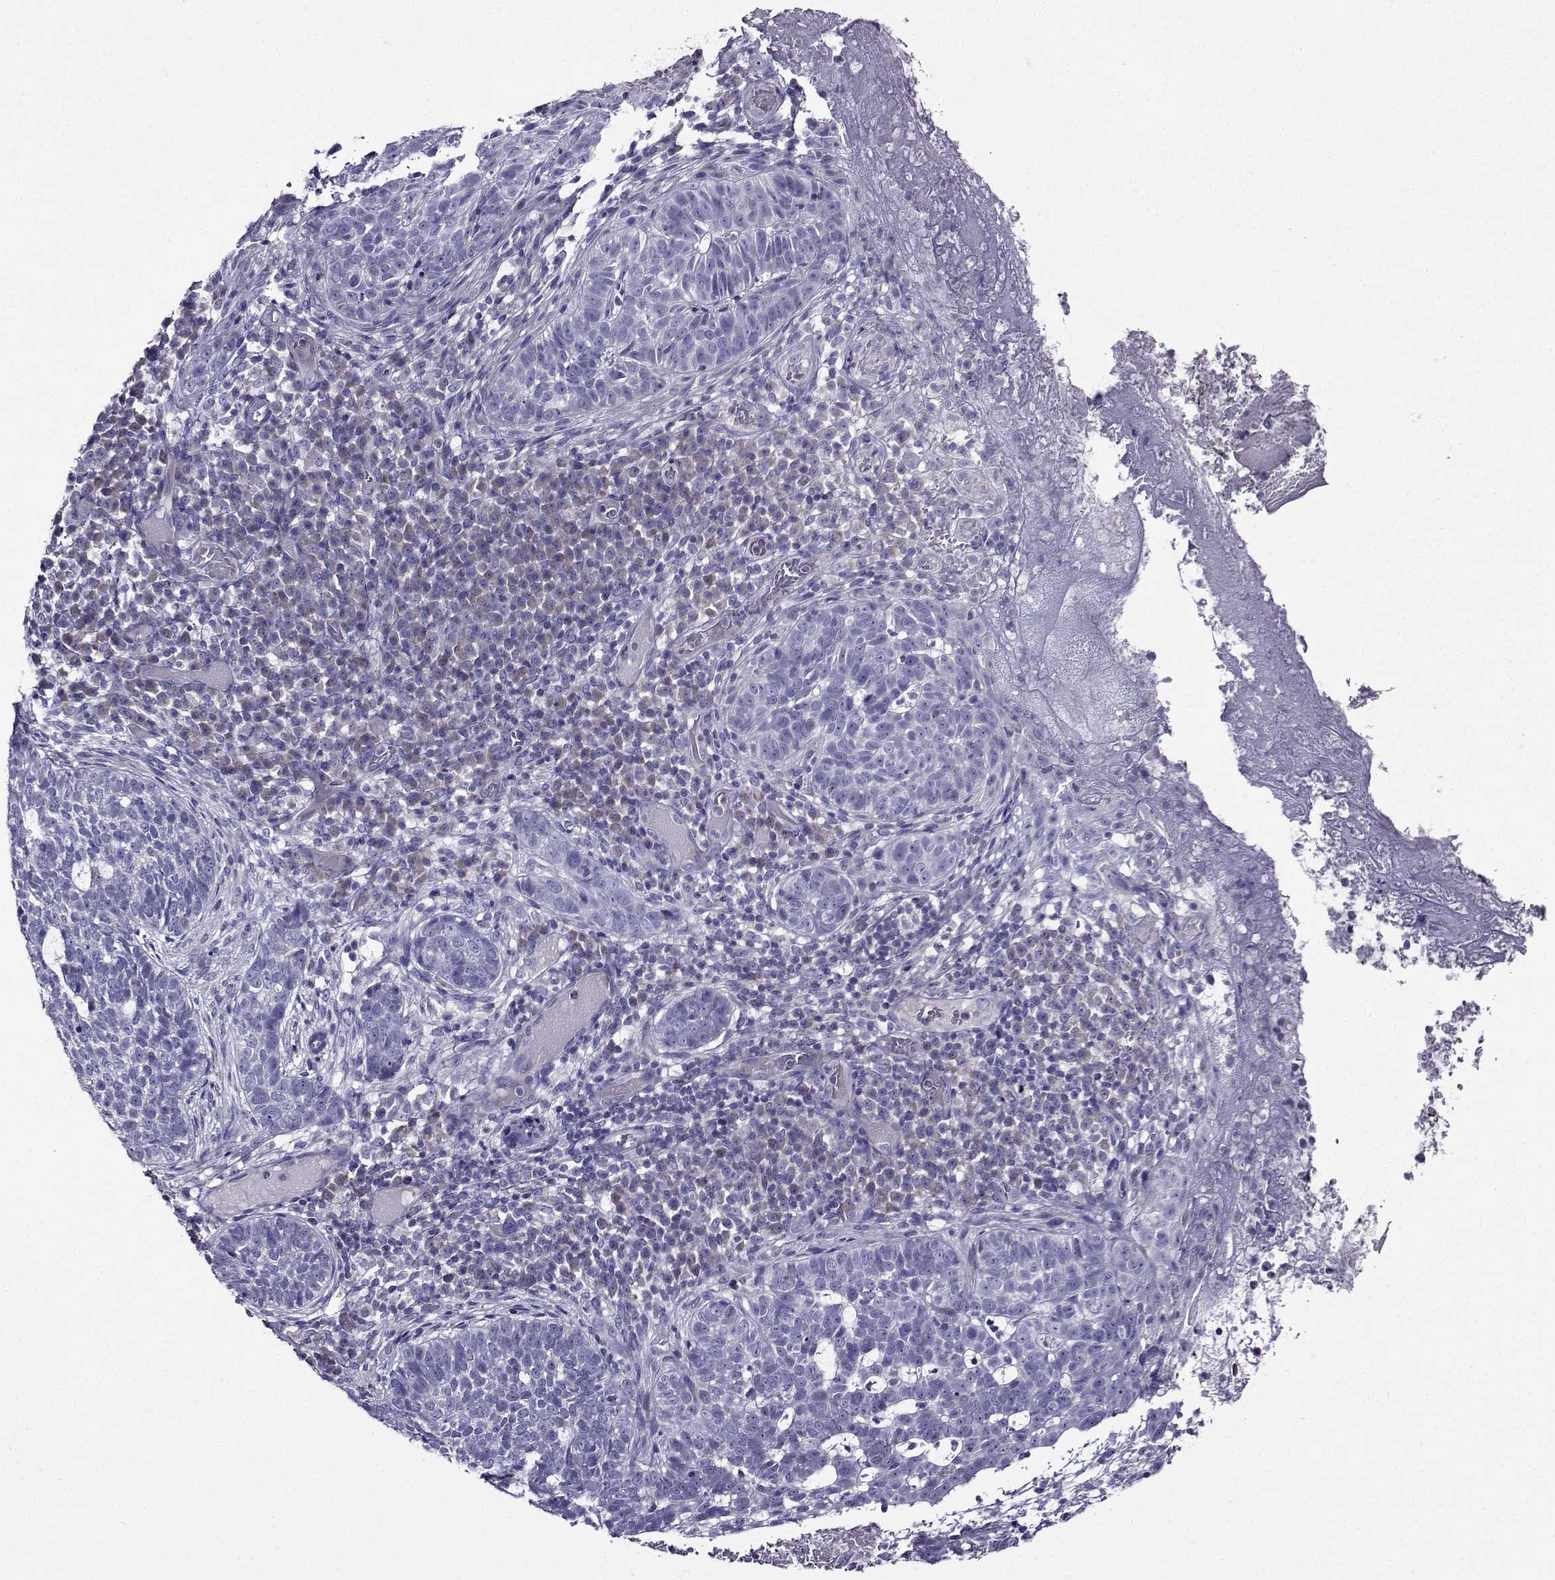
{"staining": {"intensity": "negative", "quantity": "none", "location": "none"}, "tissue": "skin cancer", "cell_type": "Tumor cells", "image_type": "cancer", "snomed": [{"axis": "morphology", "description": "Basal cell carcinoma"}, {"axis": "topography", "description": "Skin"}], "caption": "Photomicrograph shows no significant protein positivity in tumor cells of skin basal cell carcinoma.", "gene": "TMEM266", "patient": {"sex": "female", "age": 69}}